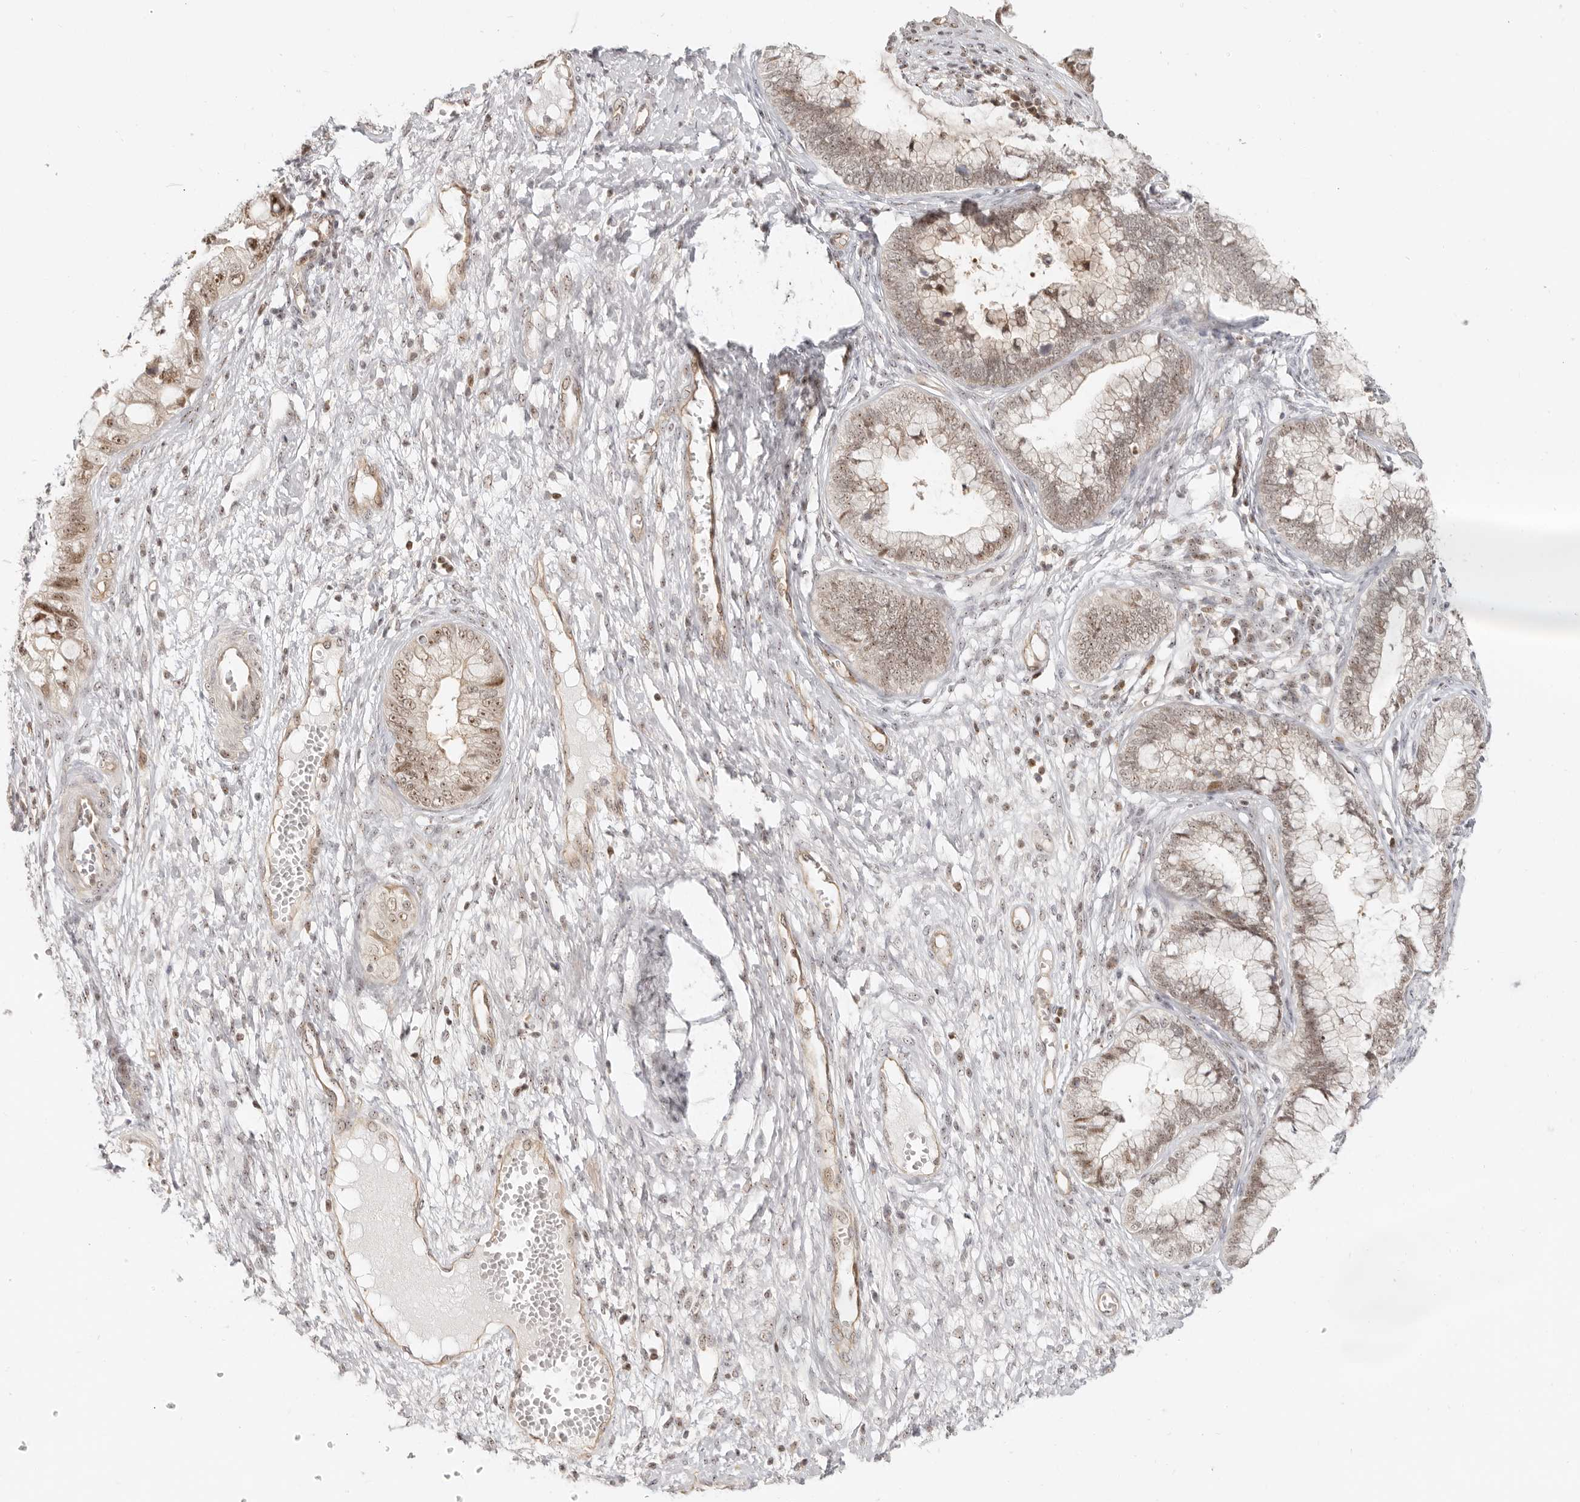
{"staining": {"intensity": "moderate", "quantity": ">75%", "location": "nuclear"}, "tissue": "cervical cancer", "cell_type": "Tumor cells", "image_type": "cancer", "snomed": [{"axis": "morphology", "description": "Adenocarcinoma, NOS"}, {"axis": "topography", "description": "Cervix"}], "caption": "Immunohistochemical staining of cervical adenocarcinoma exhibits medium levels of moderate nuclear protein positivity in approximately >75% of tumor cells. (DAB (3,3'-diaminobenzidine) IHC, brown staining for protein, blue staining for nuclei).", "gene": "BAP1", "patient": {"sex": "female", "age": 44}}